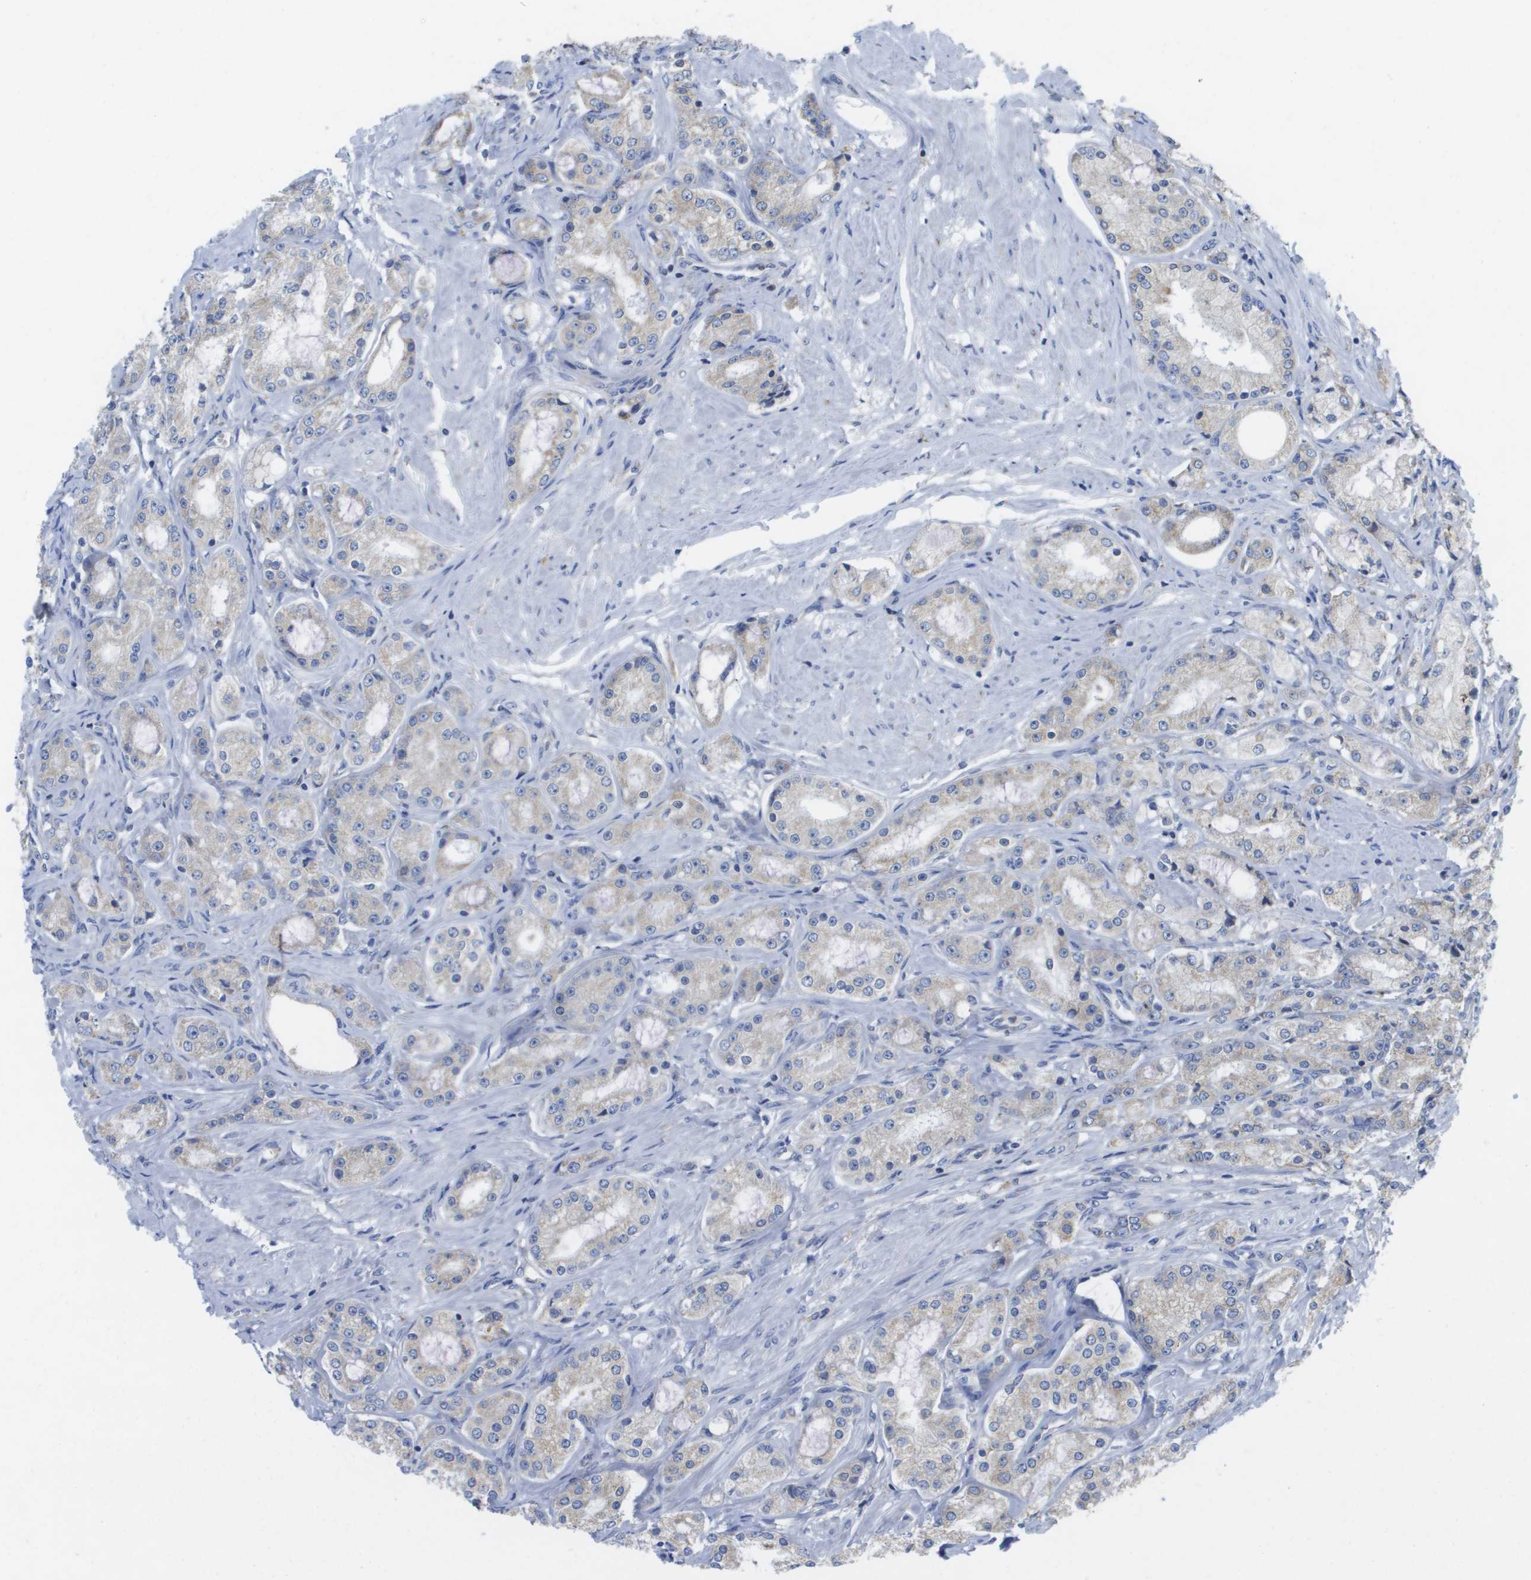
{"staining": {"intensity": "weak", "quantity": "<25%", "location": "cytoplasmic/membranous"}, "tissue": "prostate cancer", "cell_type": "Tumor cells", "image_type": "cancer", "snomed": [{"axis": "morphology", "description": "Adenocarcinoma, Low grade"}, {"axis": "topography", "description": "Prostate"}], "caption": "Tumor cells show no significant protein positivity in adenocarcinoma (low-grade) (prostate).", "gene": "SDR42E1", "patient": {"sex": "male", "age": 63}}